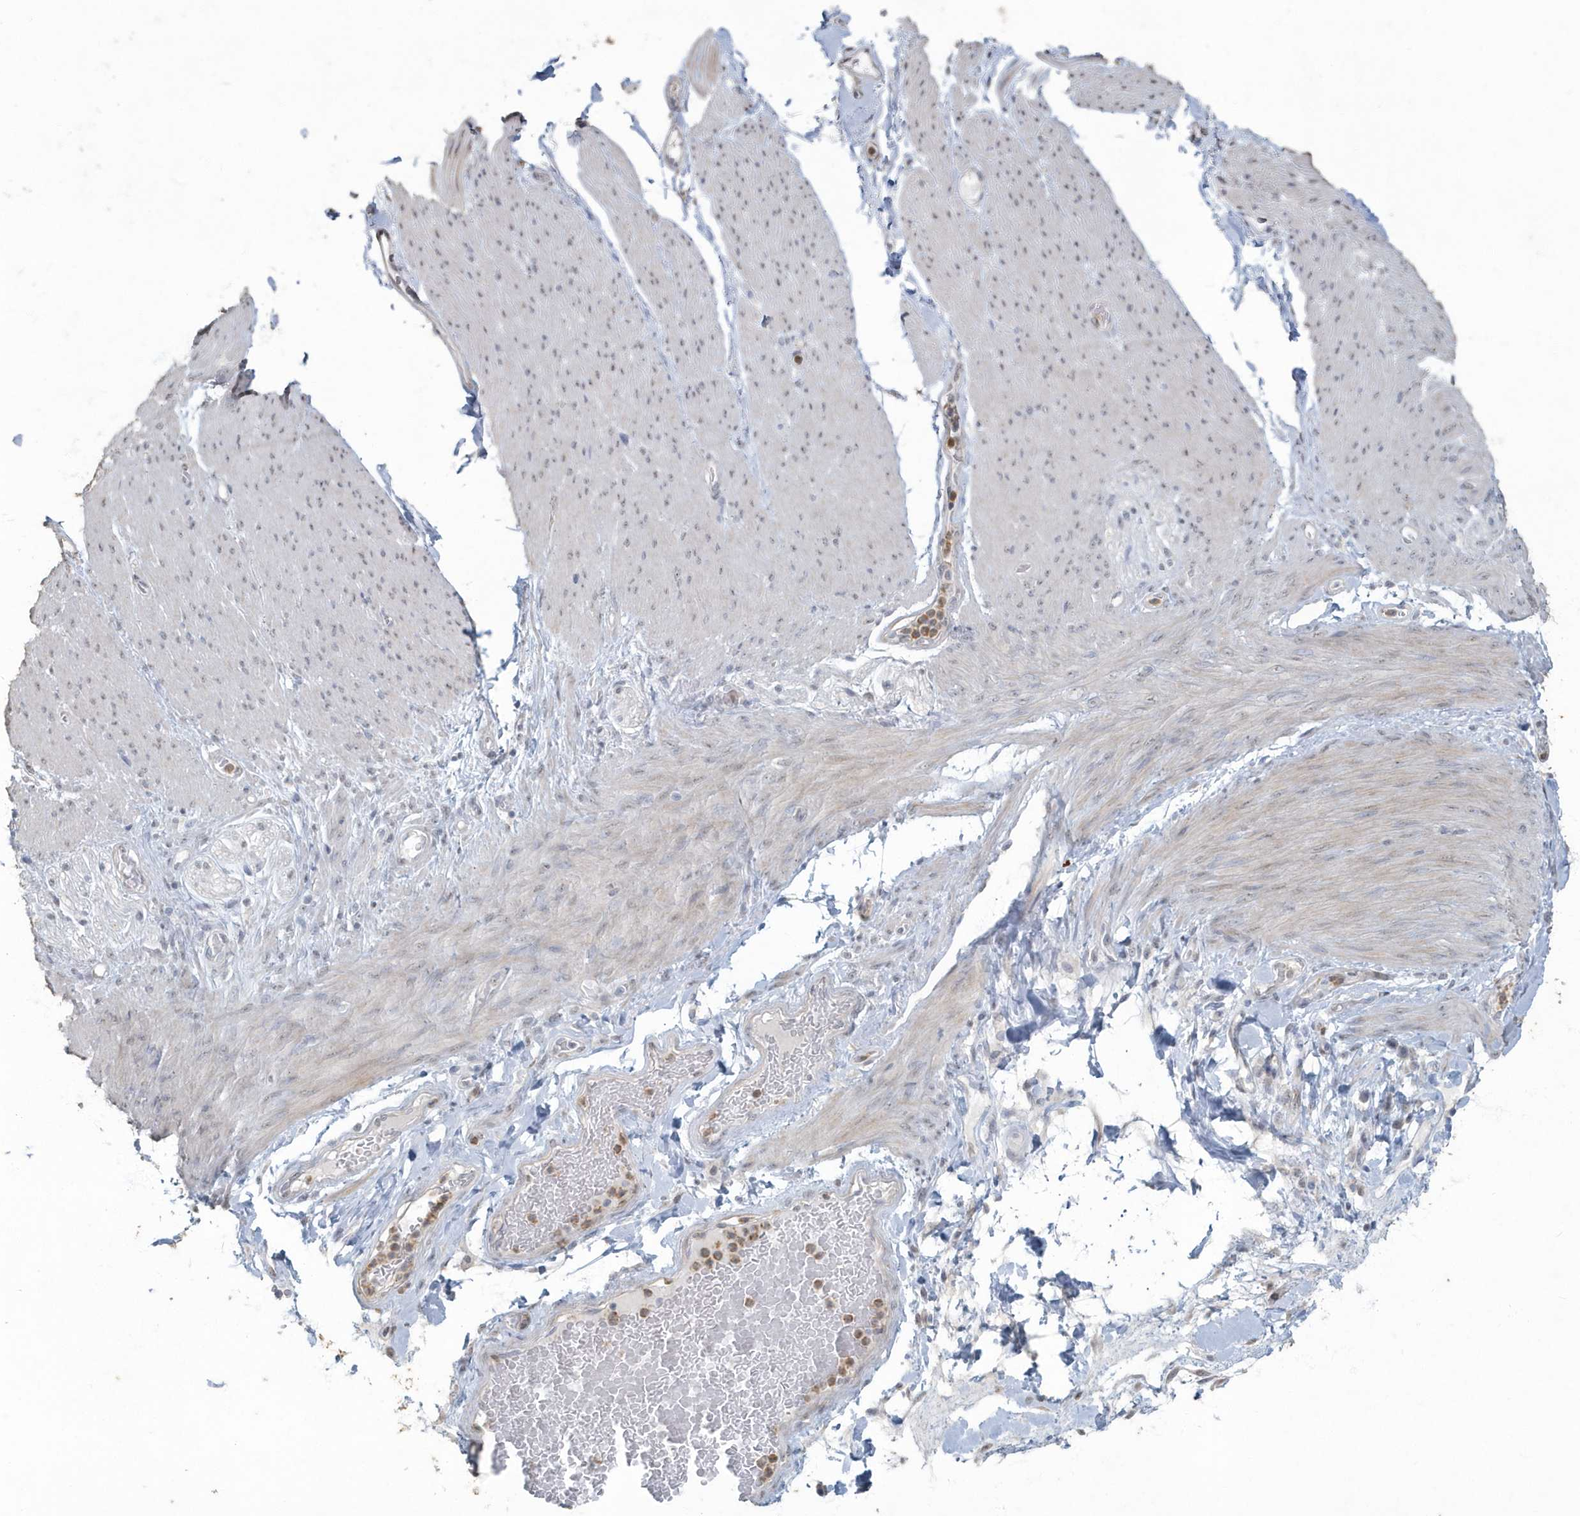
{"staining": {"intensity": "weak", "quantity": "25%-75%", "location": "cytoplasmic/membranous"}, "tissue": "adipose tissue", "cell_type": "Adipocytes", "image_type": "normal", "snomed": [{"axis": "morphology", "description": "Normal tissue, NOS"}, {"axis": "topography", "description": "Colon"}, {"axis": "topography", "description": "Peripheral nerve tissue"}], "caption": "An image of human adipose tissue stained for a protein reveals weak cytoplasmic/membranous brown staining in adipocytes. (Stains: DAB in brown, nuclei in blue, Microscopy: brightfield microscopy at high magnification).", "gene": "MYOT", "patient": {"sex": "female", "age": 61}}